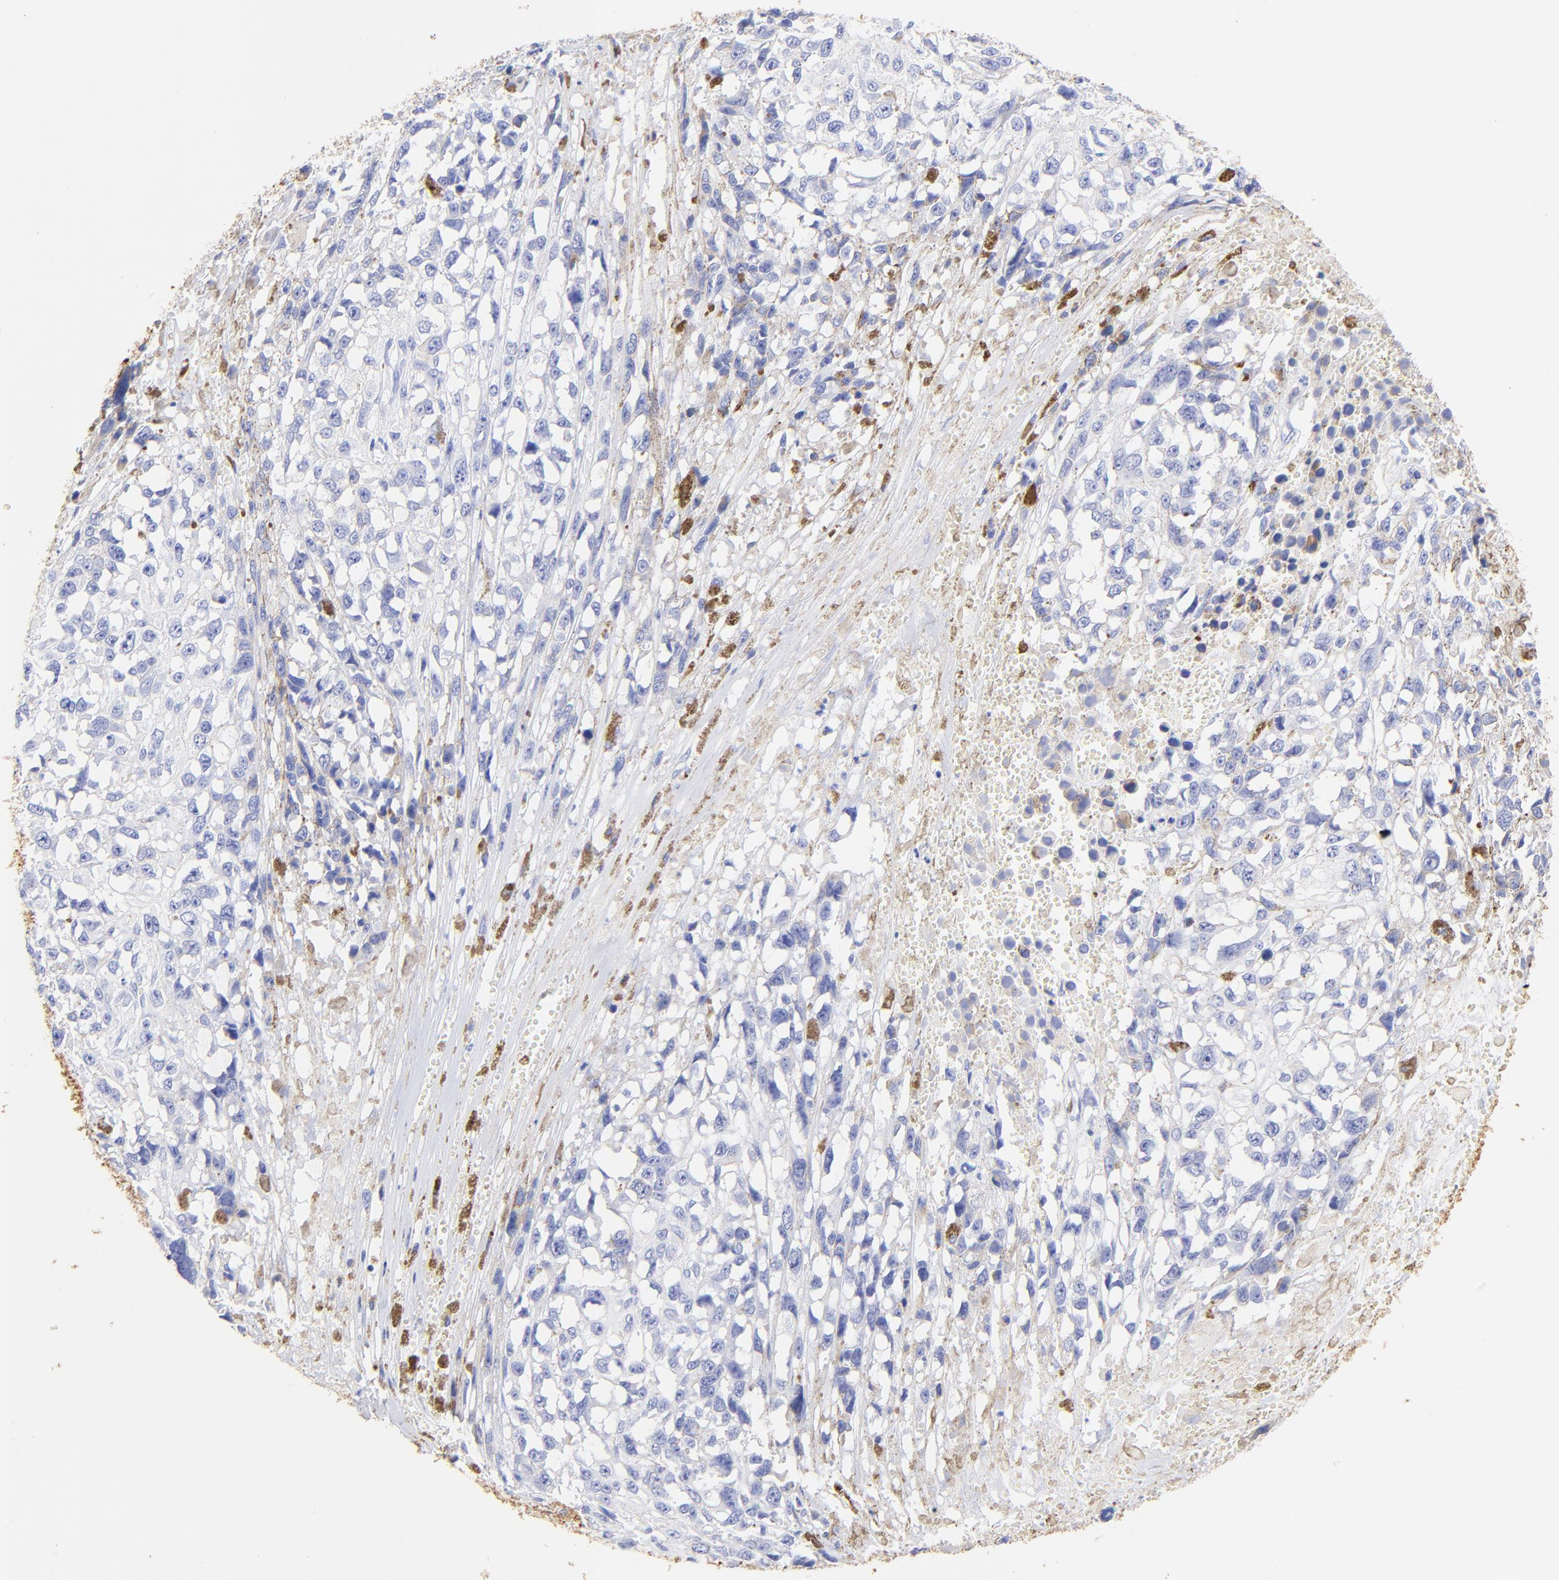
{"staining": {"intensity": "negative", "quantity": "none", "location": "none"}, "tissue": "melanoma", "cell_type": "Tumor cells", "image_type": "cancer", "snomed": [{"axis": "morphology", "description": "Malignant melanoma, Metastatic site"}, {"axis": "topography", "description": "Lymph node"}], "caption": "A micrograph of malignant melanoma (metastatic site) stained for a protein displays no brown staining in tumor cells.", "gene": "KRT19", "patient": {"sex": "male", "age": 59}}